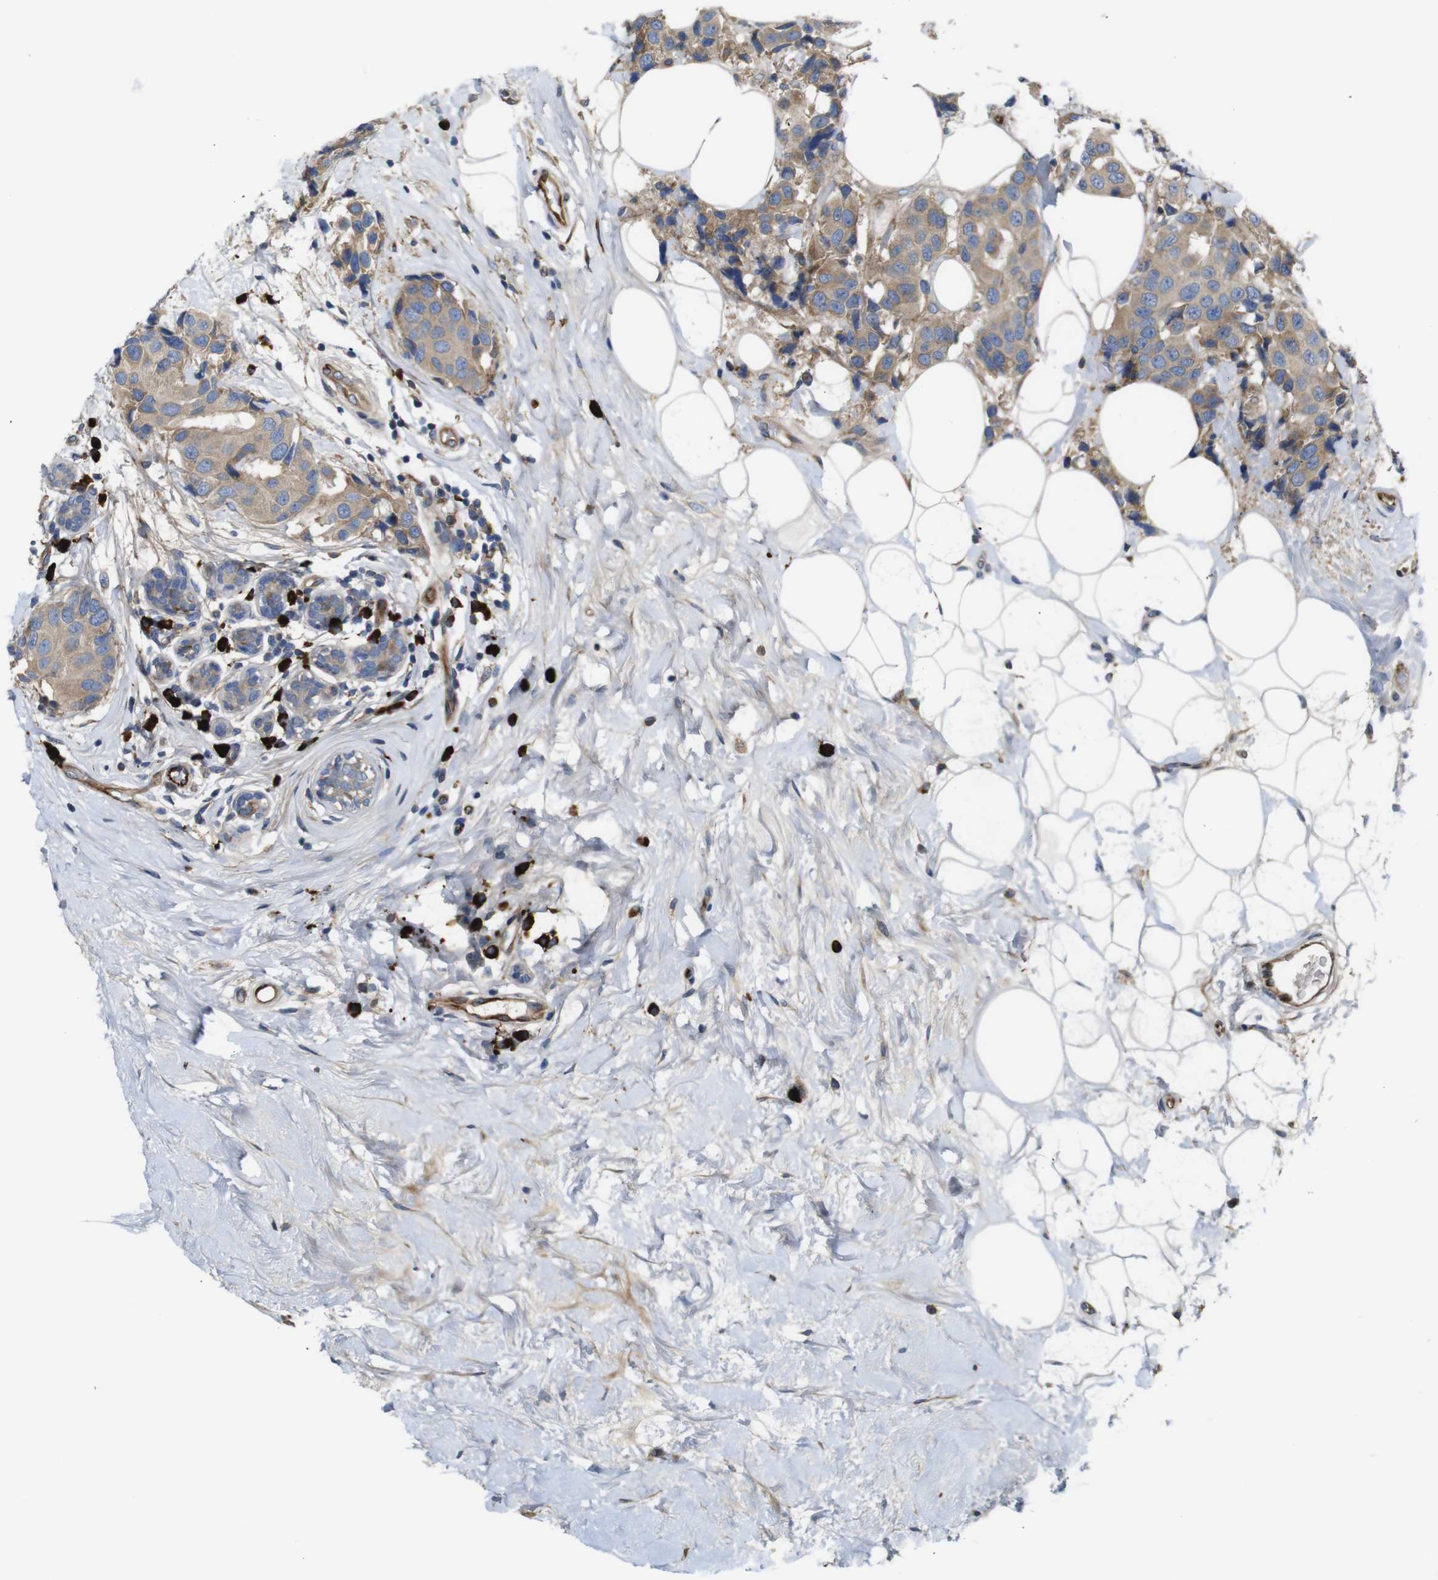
{"staining": {"intensity": "moderate", "quantity": ">75%", "location": "cytoplasmic/membranous"}, "tissue": "breast cancer", "cell_type": "Tumor cells", "image_type": "cancer", "snomed": [{"axis": "morphology", "description": "Normal tissue, NOS"}, {"axis": "morphology", "description": "Duct carcinoma"}, {"axis": "topography", "description": "Breast"}], "caption": "Brown immunohistochemical staining in human breast cancer exhibits moderate cytoplasmic/membranous staining in about >75% of tumor cells.", "gene": "UBE2G2", "patient": {"sex": "female", "age": 39}}